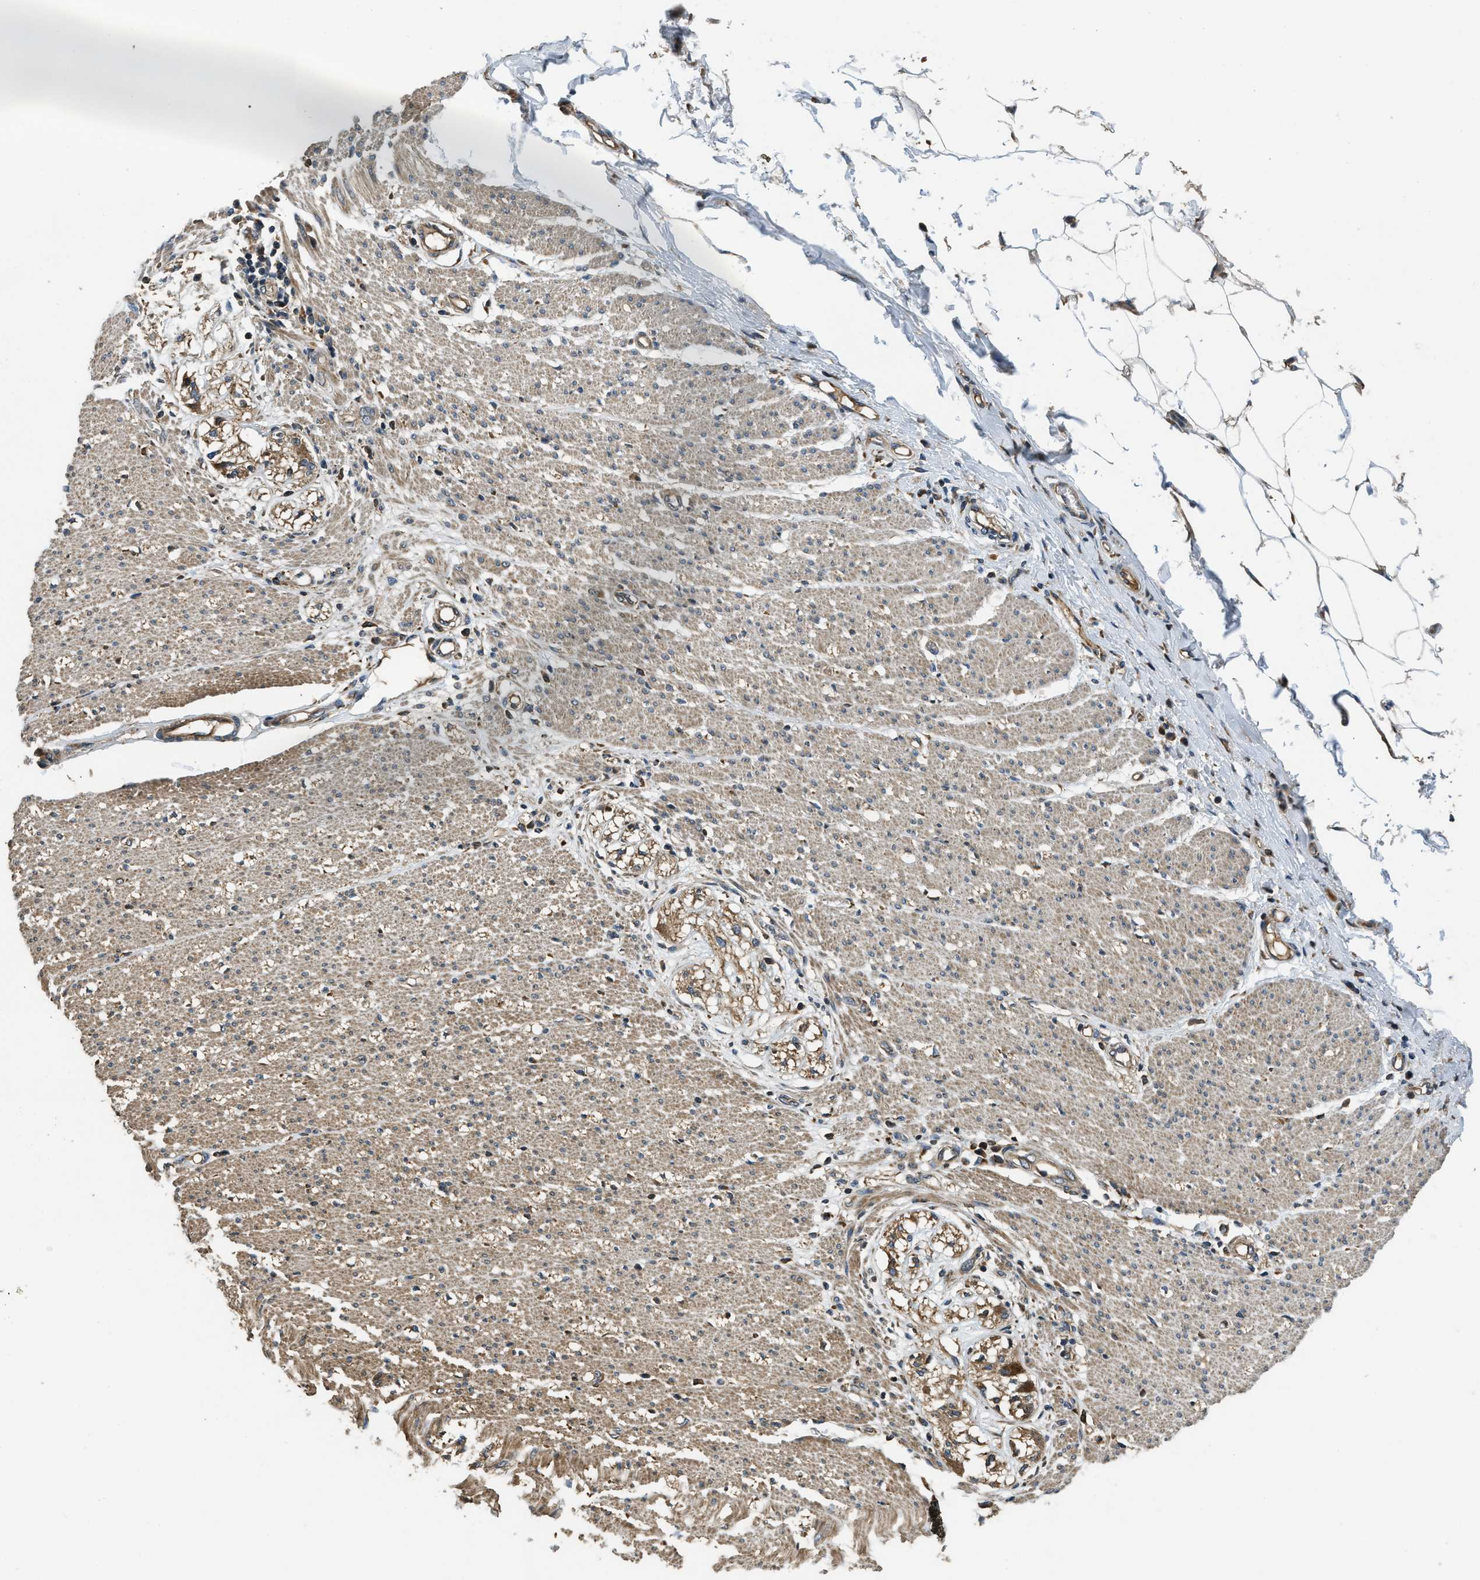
{"staining": {"intensity": "moderate", "quantity": ">75%", "location": "cytoplasmic/membranous"}, "tissue": "smooth muscle", "cell_type": "Smooth muscle cells", "image_type": "normal", "snomed": [{"axis": "morphology", "description": "Normal tissue, NOS"}, {"axis": "morphology", "description": "Adenocarcinoma, NOS"}, {"axis": "topography", "description": "Colon"}, {"axis": "topography", "description": "Peripheral nerve tissue"}], "caption": "Smooth muscle stained with a brown dye exhibits moderate cytoplasmic/membranous positive staining in approximately >75% of smooth muscle cells.", "gene": "GGH", "patient": {"sex": "male", "age": 14}}